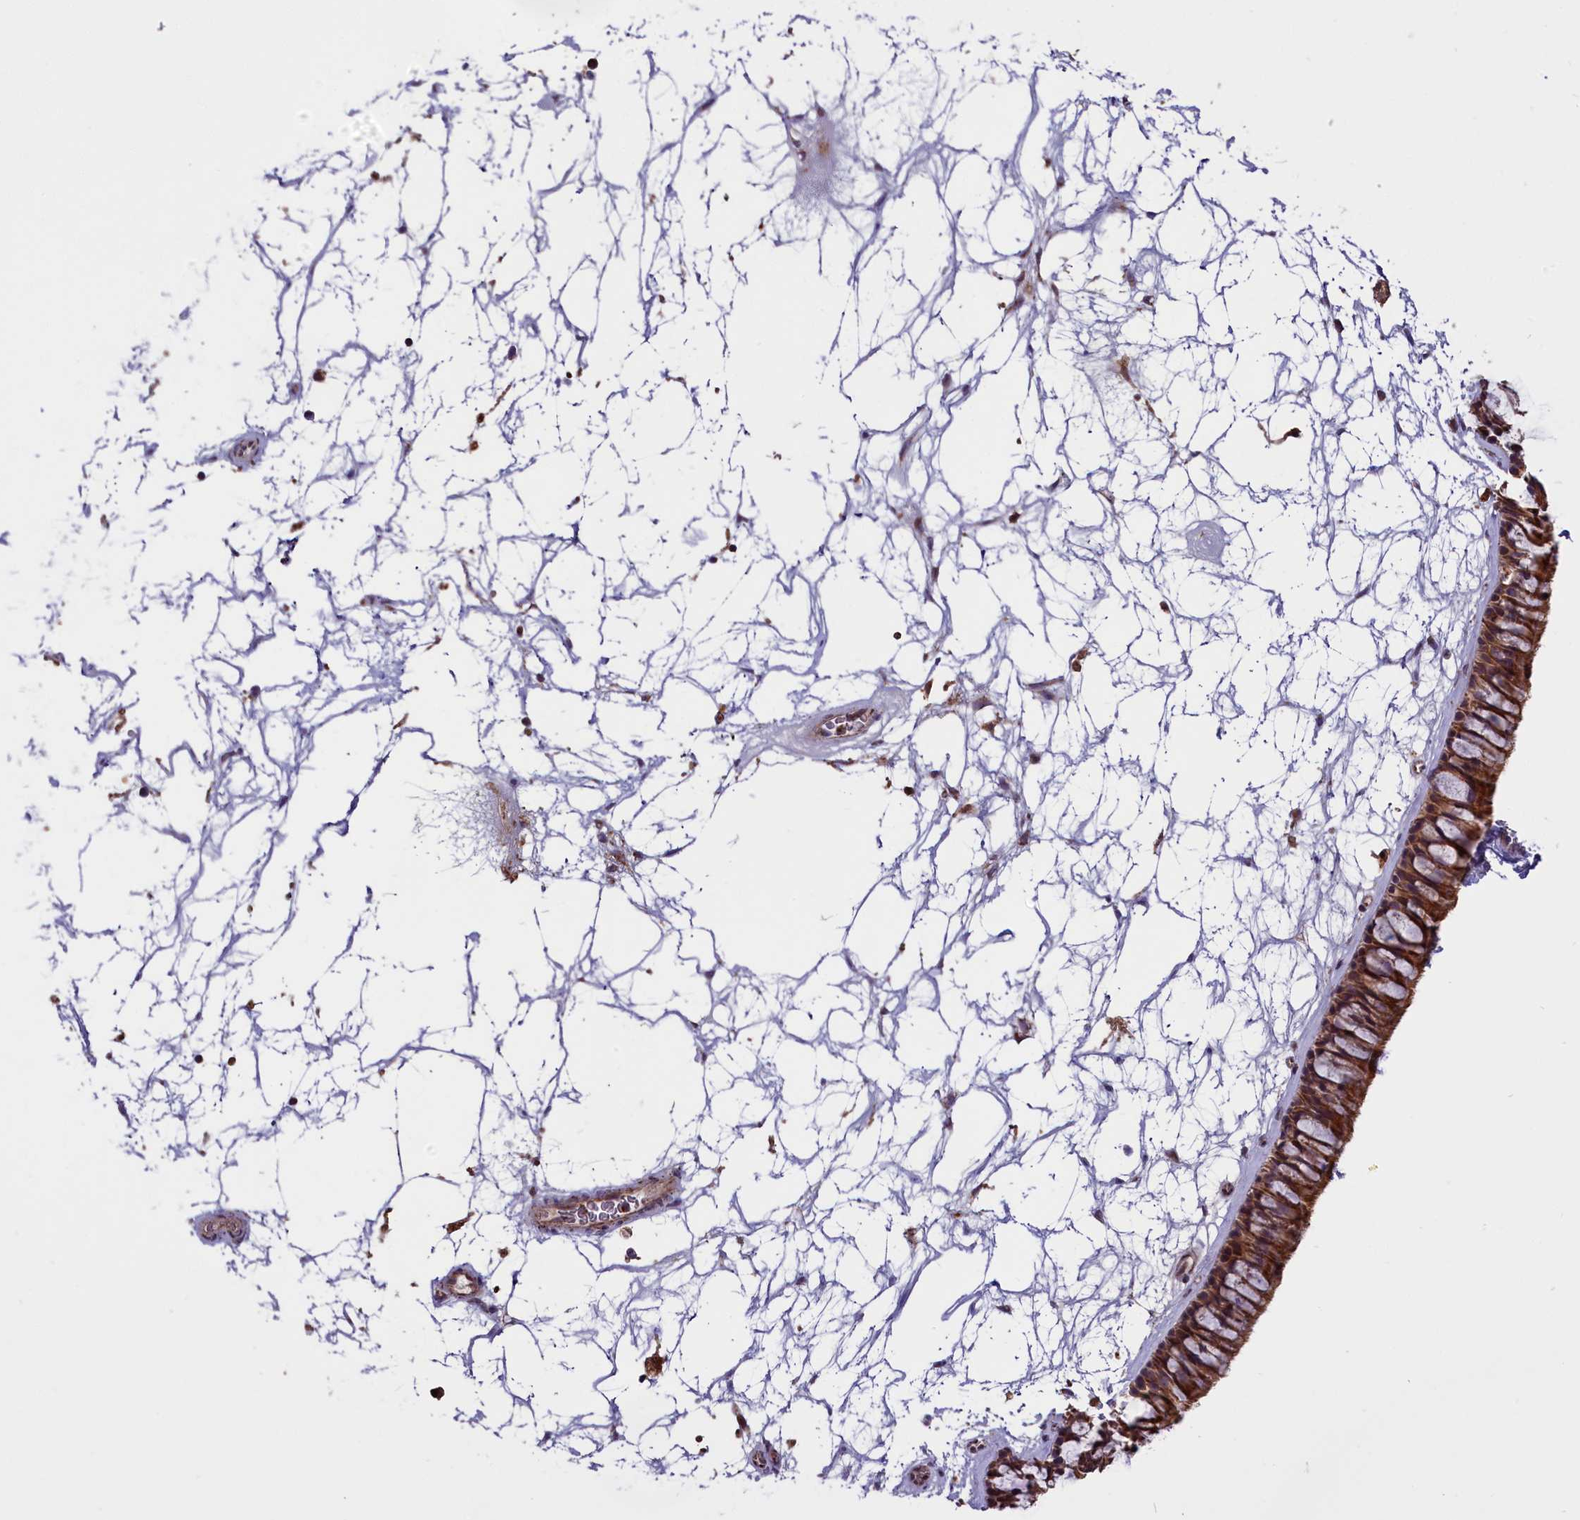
{"staining": {"intensity": "moderate", "quantity": ">75%", "location": "cytoplasmic/membranous"}, "tissue": "nasopharynx", "cell_type": "Respiratory epithelial cells", "image_type": "normal", "snomed": [{"axis": "morphology", "description": "Normal tissue, NOS"}, {"axis": "topography", "description": "Nasopharynx"}], "caption": "Immunohistochemical staining of normal nasopharynx reveals medium levels of moderate cytoplasmic/membranous staining in approximately >75% of respiratory epithelial cells.", "gene": "GLRX5", "patient": {"sex": "male", "age": 64}}